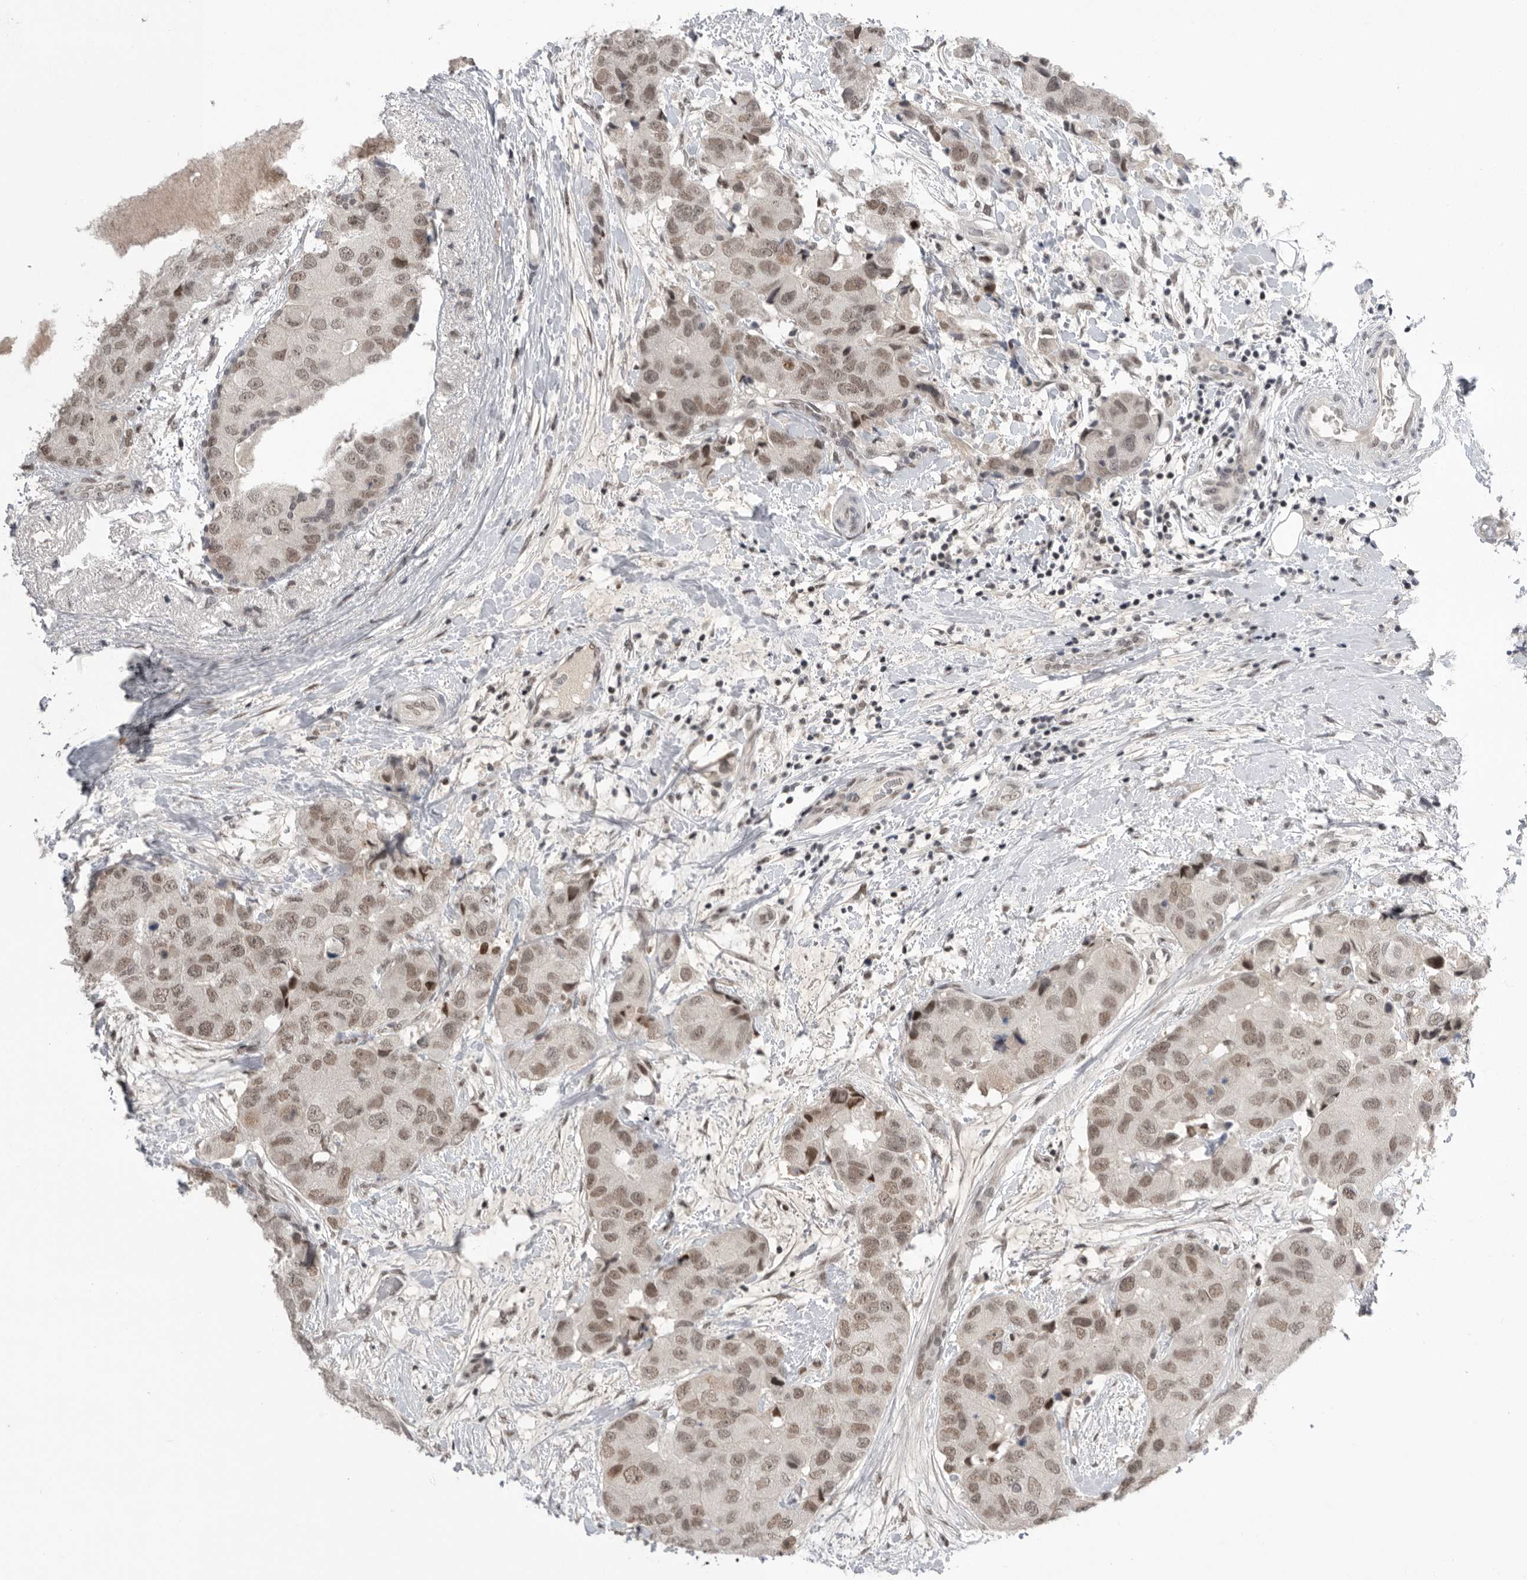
{"staining": {"intensity": "moderate", "quantity": ">75%", "location": "nuclear"}, "tissue": "breast cancer", "cell_type": "Tumor cells", "image_type": "cancer", "snomed": [{"axis": "morphology", "description": "Duct carcinoma"}, {"axis": "topography", "description": "Breast"}], "caption": "Breast infiltrating ductal carcinoma stained with a brown dye displays moderate nuclear positive expression in about >75% of tumor cells.", "gene": "POU5F1", "patient": {"sex": "female", "age": 62}}